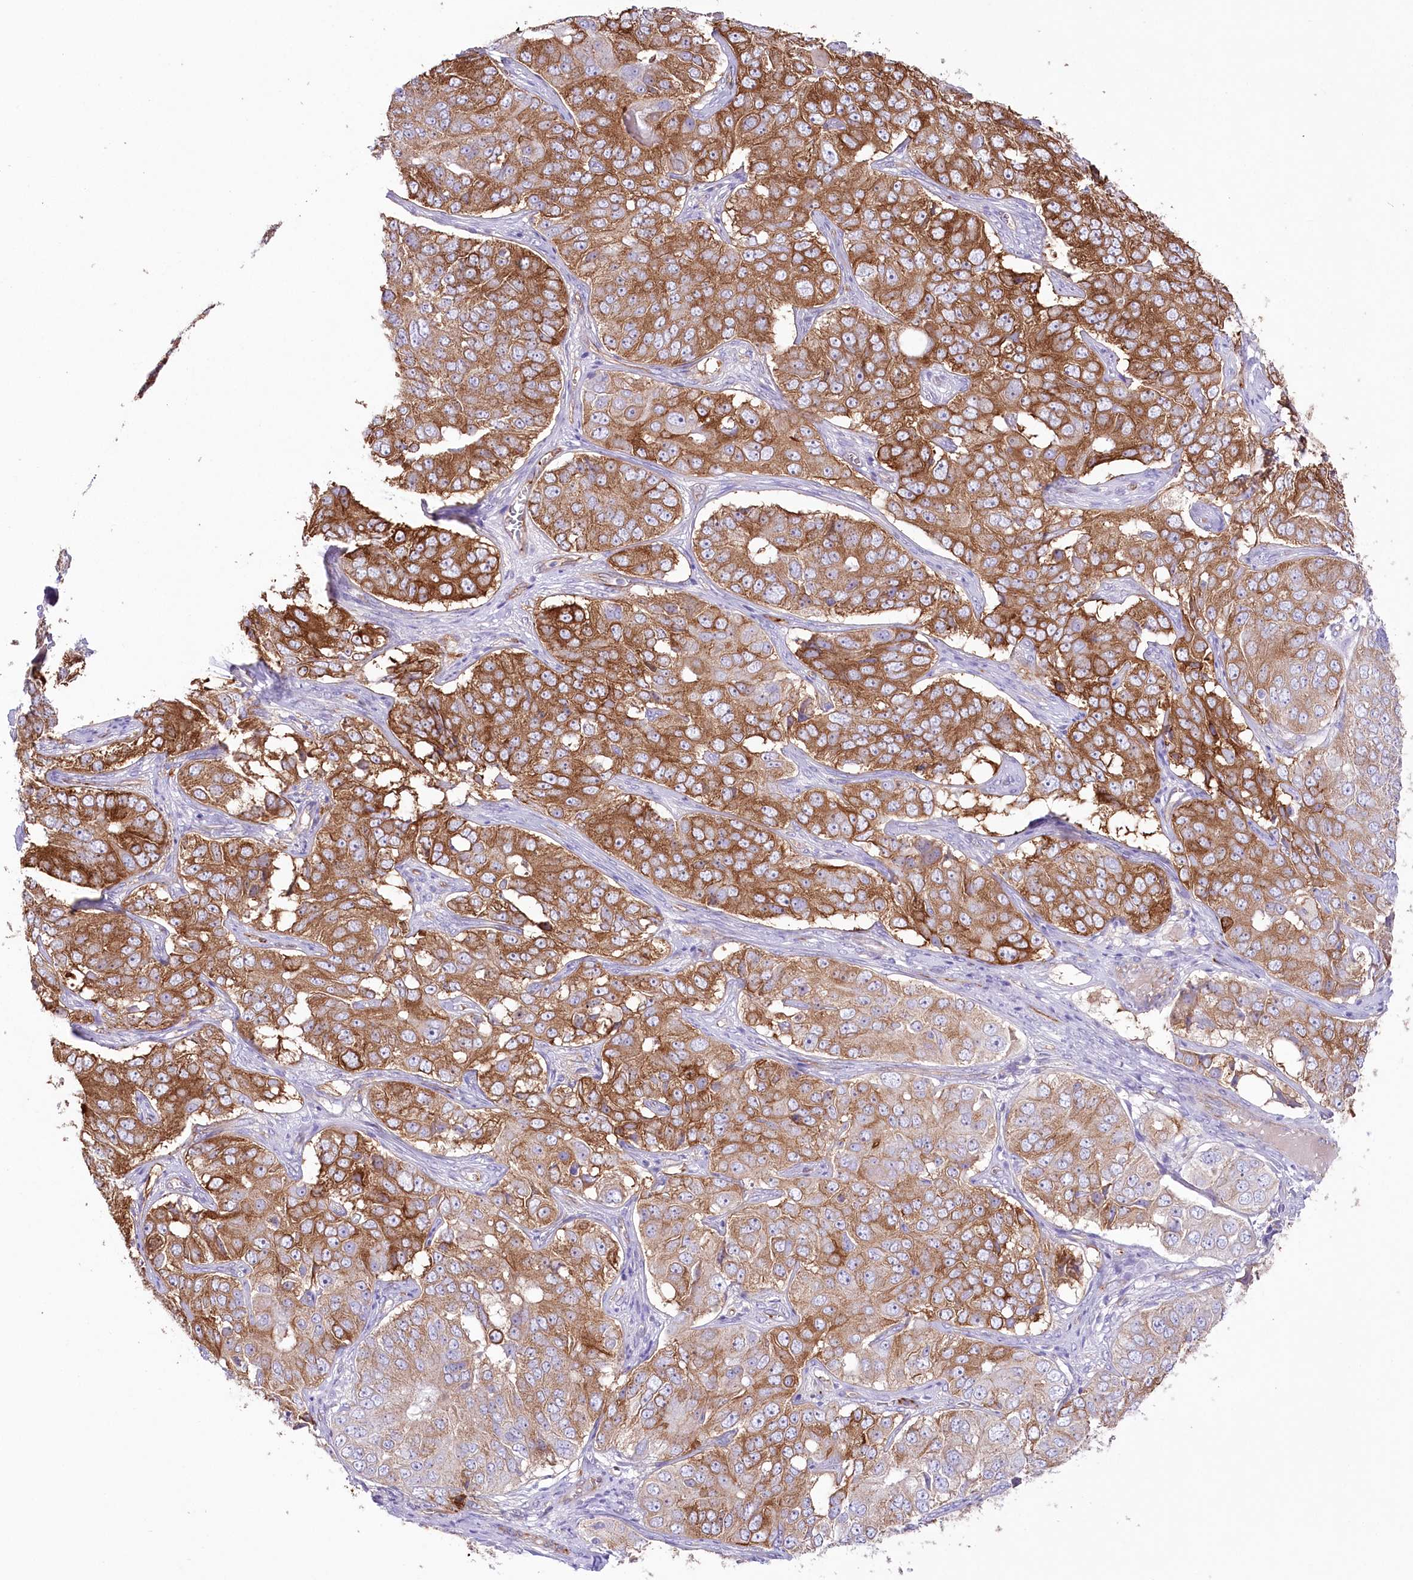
{"staining": {"intensity": "strong", "quantity": "25%-75%", "location": "cytoplasmic/membranous"}, "tissue": "ovarian cancer", "cell_type": "Tumor cells", "image_type": "cancer", "snomed": [{"axis": "morphology", "description": "Carcinoma, endometroid"}, {"axis": "topography", "description": "Ovary"}], "caption": "Immunohistochemistry (DAB (3,3'-diaminobenzidine)) staining of human ovarian cancer exhibits strong cytoplasmic/membranous protein positivity in about 25%-75% of tumor cells.", "gene": "SLC39A10", "patient": {"sex": "female", "age": 51}}